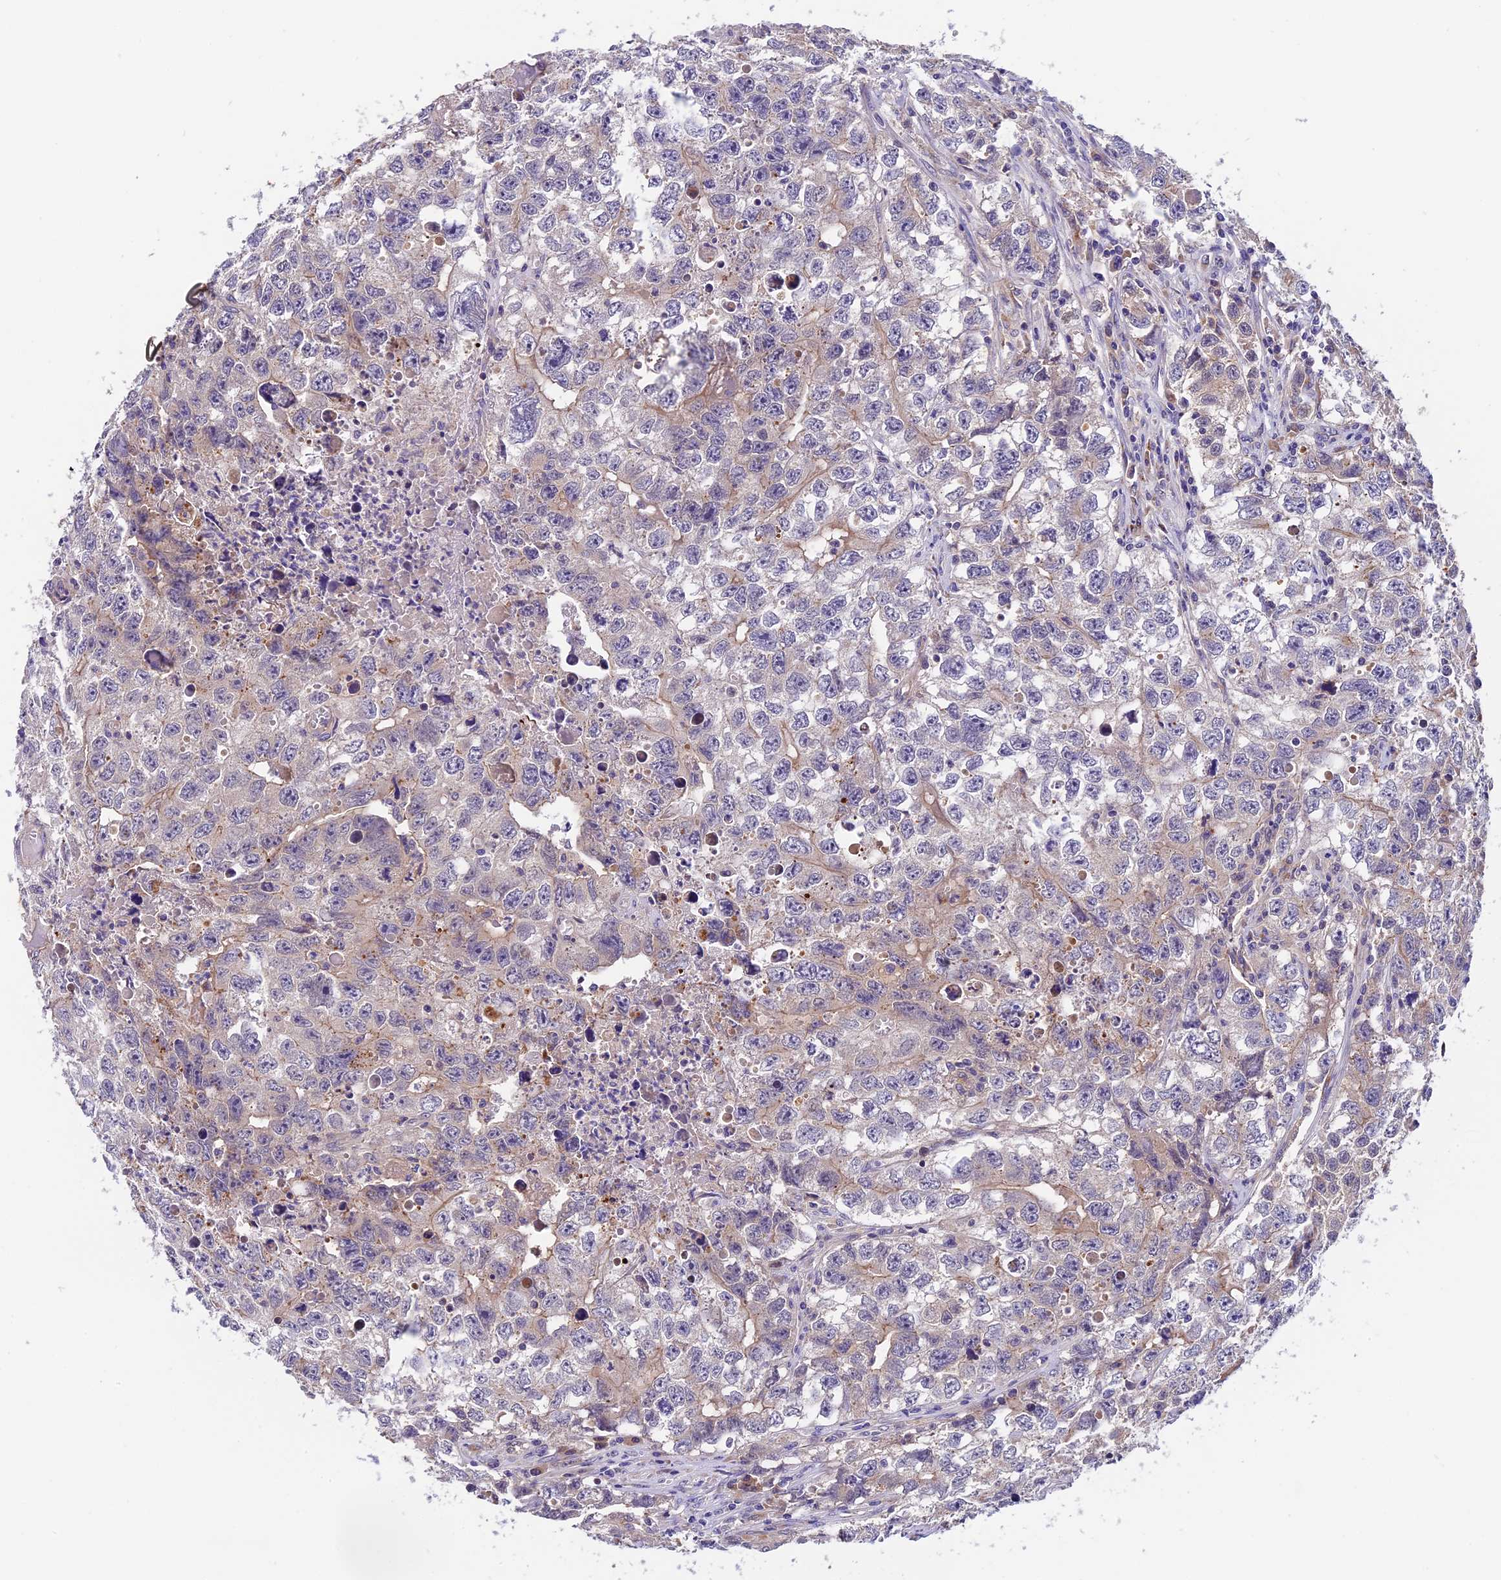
{"staining": {"intensity": "weak", "quantity": "<25%", "location": "cytoplasmic/membranous"}, "tissue": "testis cancer", "cell_type": "Tumor cells", "image_type": "cancer", "snomed": [{"axis": "morphology", "description": "Seminoma, NOS"}, {"axis": "morphology", "description": "Carcinoma, Embryonal, NOS"}, {"axis": "topography", "description": "Testis"}], "caption": "Human testis cancer (embryonal carcinoma) stained for a protein using IHC exhibits no expression in tumor cells.", "gene": "COPE", "patient": {"sex": "male", "age": 43}}